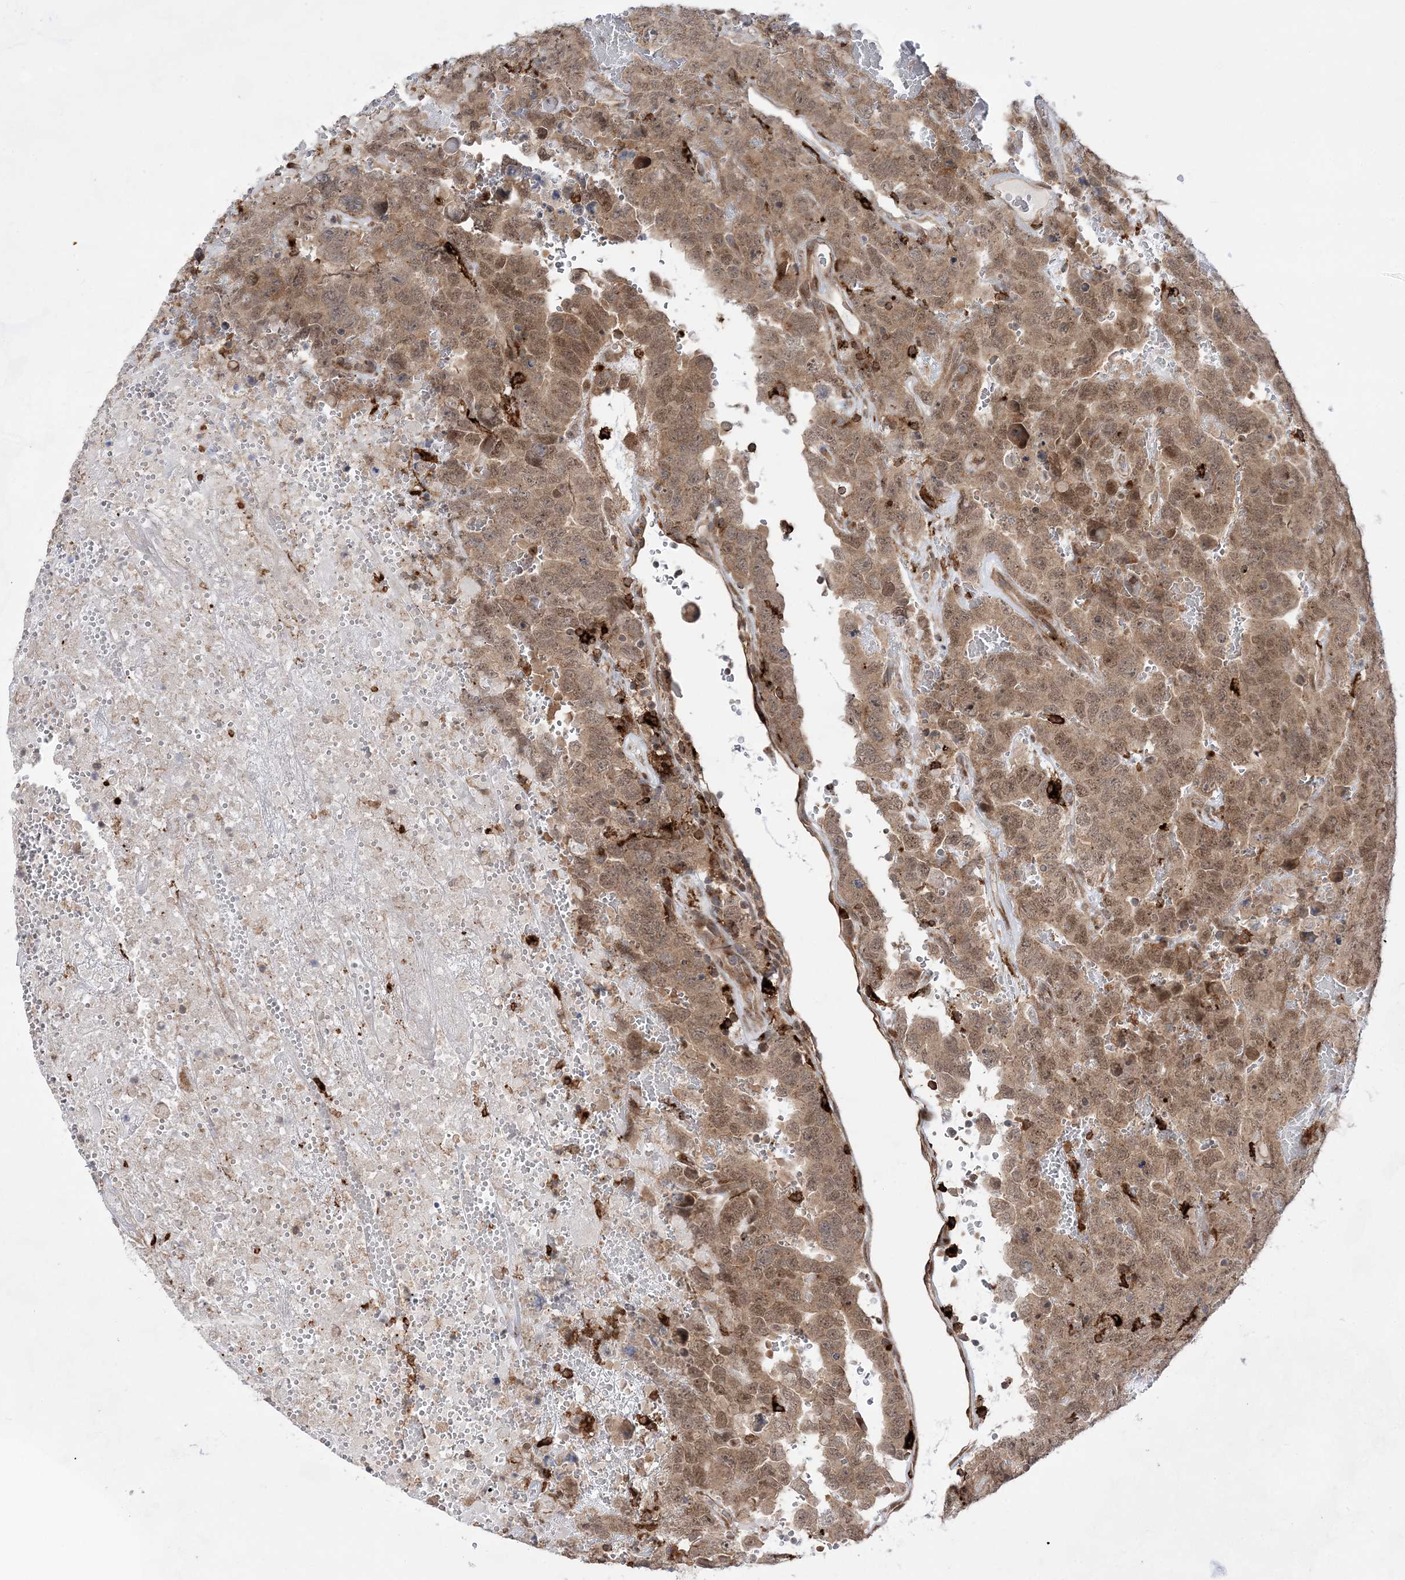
{"staining": {"intensity": "moderate", "quantity": ">75%", "location": "cytoplasmic/membranous,nuclear"}, "tissue": "testis cancer", "cell_type": "Tumor cells", "image_type": "cancer", "snomed": [{"axis": "morphology", "description": "Carcinoma, Embryonal, NOS"}, {"axis": "topography", "description": "Testis"}], "caption": "Tumor cells demonstrate medium levels of moderate cytoplasmic/membranous and nuclear positivity in about >75% of cells in human embryonal carcinoma (testis).", "gene": "ANAPC15", "patient": {"sex": "male", "age": 45}}